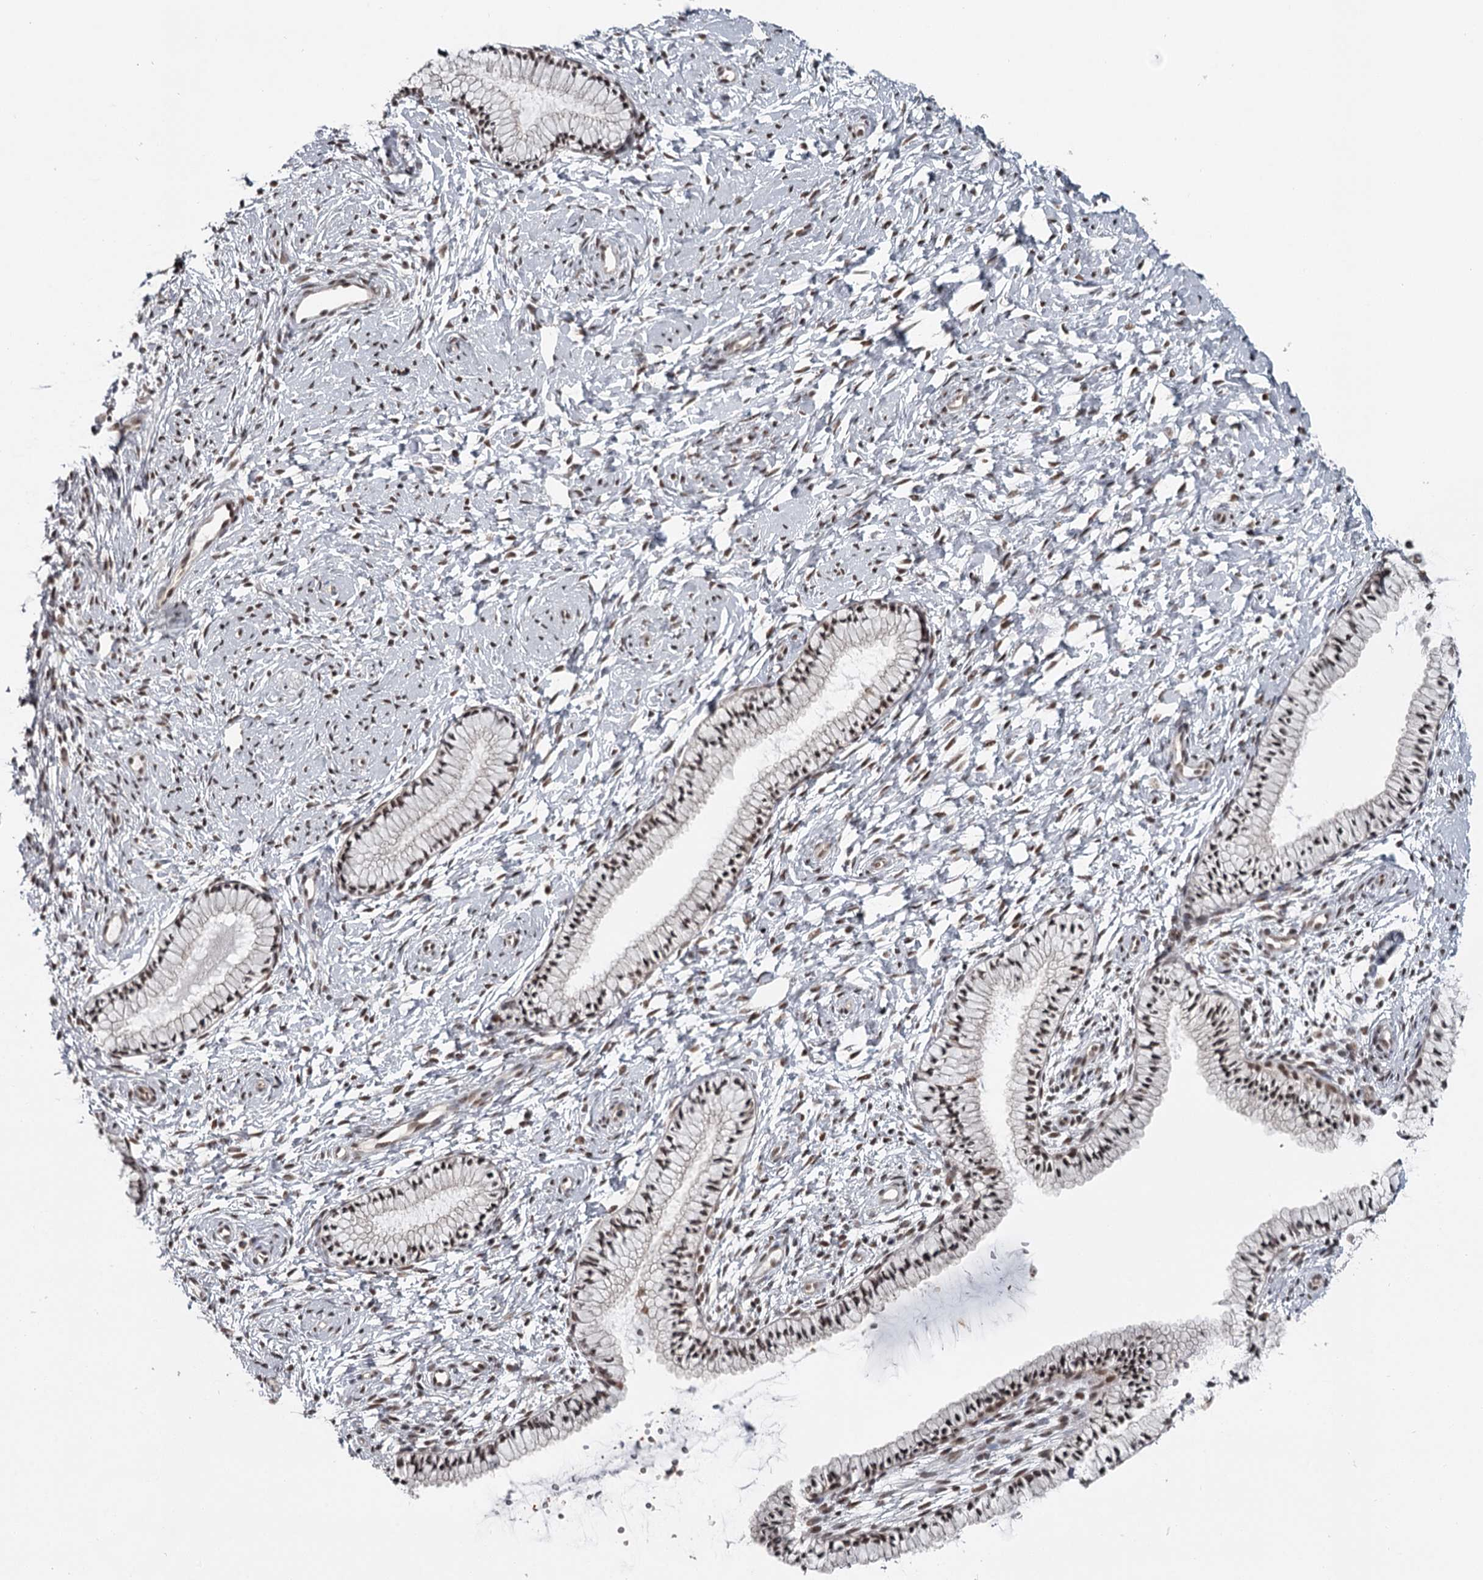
{"staining": {"intensity": "moderate", "quantity": ">75%", "location": "nuclear"}, "tissue": "cervix", "cell_type": "Glandular cells", "image_type": "normal", "snomed": [{"axis": "morphology", "description": "Normal tissue, NOS"}, {"axis": "topography", "description": "Cervix"}], "caption": "High-magnification brightfield microscopy of benign cervix stained with DAB (brown) and counterstained with hematoxylin (blue). glandular cells exhibit moderate nuclear staining is seen in approximately>75% of cells. (DAB (3,3'-diaminobenzidine) IHC with brightfield microscopy, high magnification).", "gene": "FAM13C", "patient": {"sex": "female", "age": 33}}